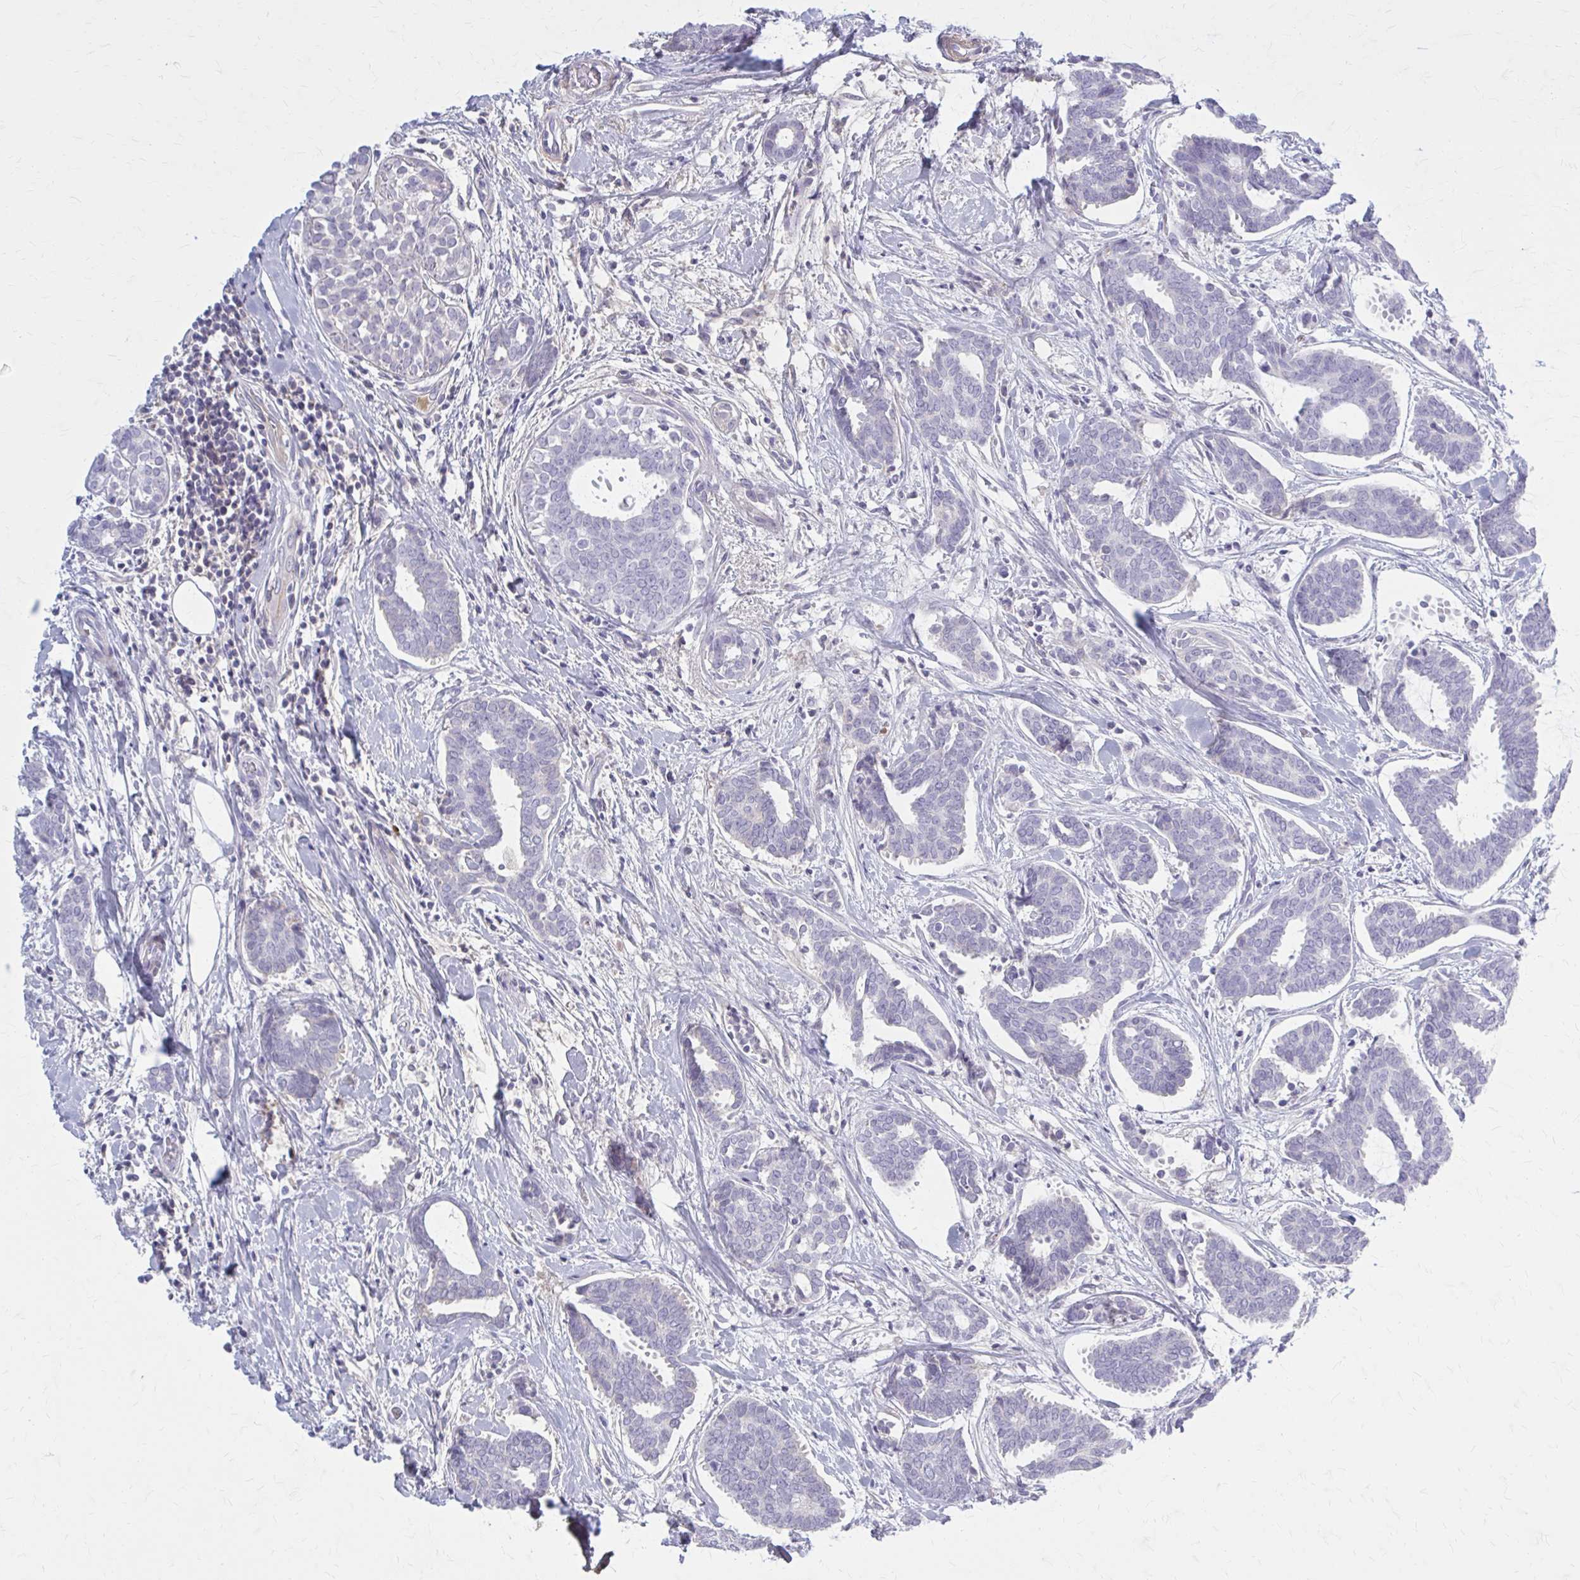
{"staining": {"intensity": "negative", "quantity": "none", "location": "none"}, "tissue": "breast cancer", "cell_type": "Tumor cells", "image_type": "cancer", "snomed": [{"axis": "morphology", "description": "Intraductal carcinoma, in situ"}, {"axis": "morphology", "description": "Duct carcinoma"}, {"axis": "morphology", "description": "Lobular carcinoma, in situ"}, {"axis": "topography", "description": "Breast"}], "caption": "Immunohistochemistry histopathology image of neoplastic tissue: intraductal carcinoma,  in situ (breast) stained with DAB reveals no significant protein staining in tumor cells. (Brightfield microscopy of DAB (3,3'-diaminobenzidine) IHC at high magnification).", "gene": "SERPIND1", "patient": {"sex": "female", "age": 44}}